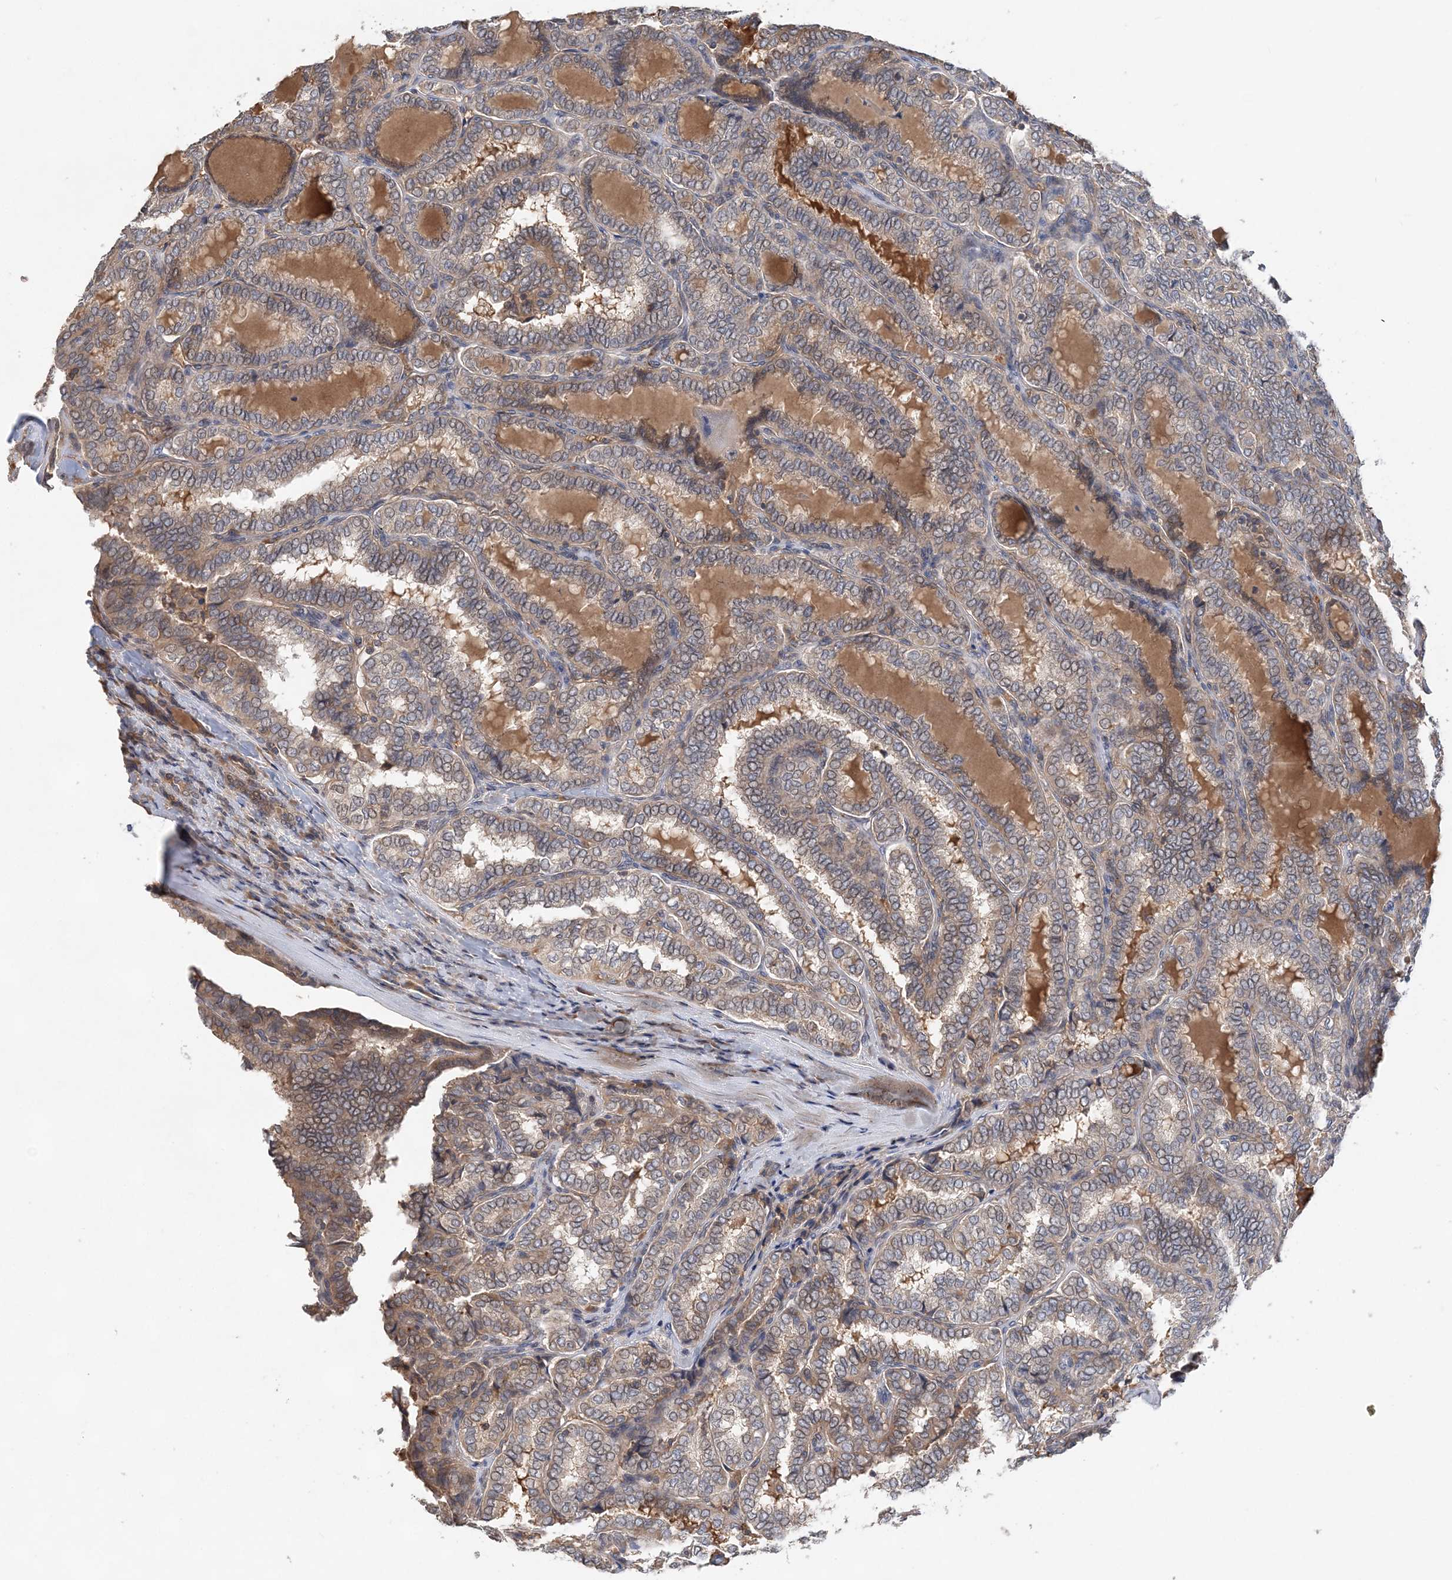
{"staining": {"intensity": "weak", "quantity": "25%-75%", "location": "cytoplasmic/membranous"}, "tissue": "thyroid cancer", "cell_type": "Tumor cells", "image_type": "cancer", "snomed": [{"axis": "morphology", "description": "Normal tissue, NOS"}, {"axis": "morphology", "description": "Papillary adenocarcinoma, NOS"}, {"axis": "topography", "description": "Thyroid gland"}], "caption": "Immunohistochemical staining of thyroid cancer (papillary adenocarcinoma) exhibits weak cytoplasmic/membranous protein staining in about 25%-75% of tumor cells.", "gene": "SYCP3", "patient": {"sex": "female", "age": 30}}